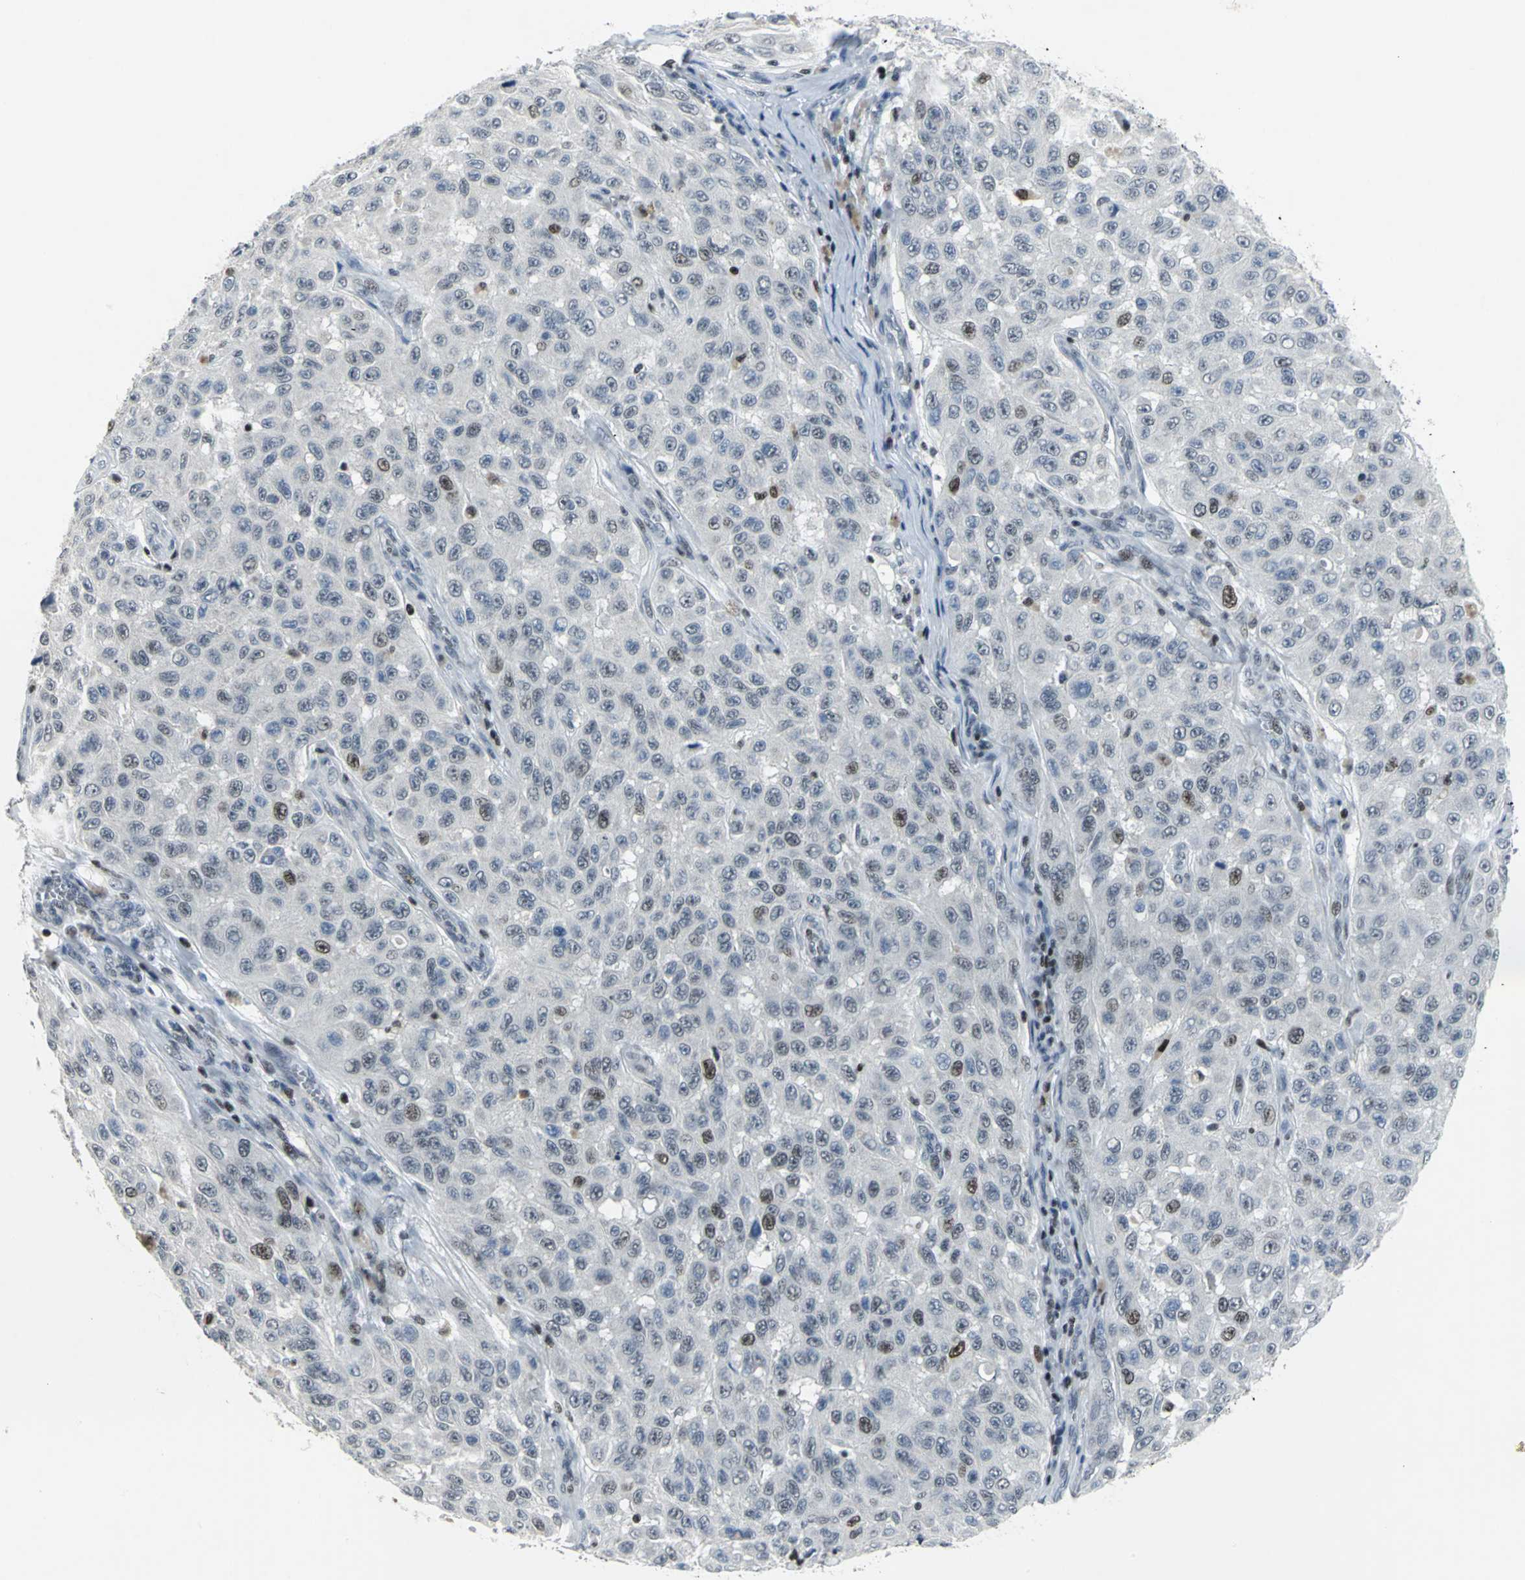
{"staining": {"intensity": "weak", "quantity": "<25%", "location": "nuclear"}, "tissue": "melanoma", "cell_type": "Tumor cells", "image_type": "cancer", "snomed": [{"axis": "morphology", "description": "Malignant melanoma, NOS"}, {"axis": "topography", "description": "Skin"}], "caption": "Photomicrograph shows no significant protein staining in tumor cells of melanoma.", "gene": "RPA1", "patient": {"sex": "male", "age": 30}}